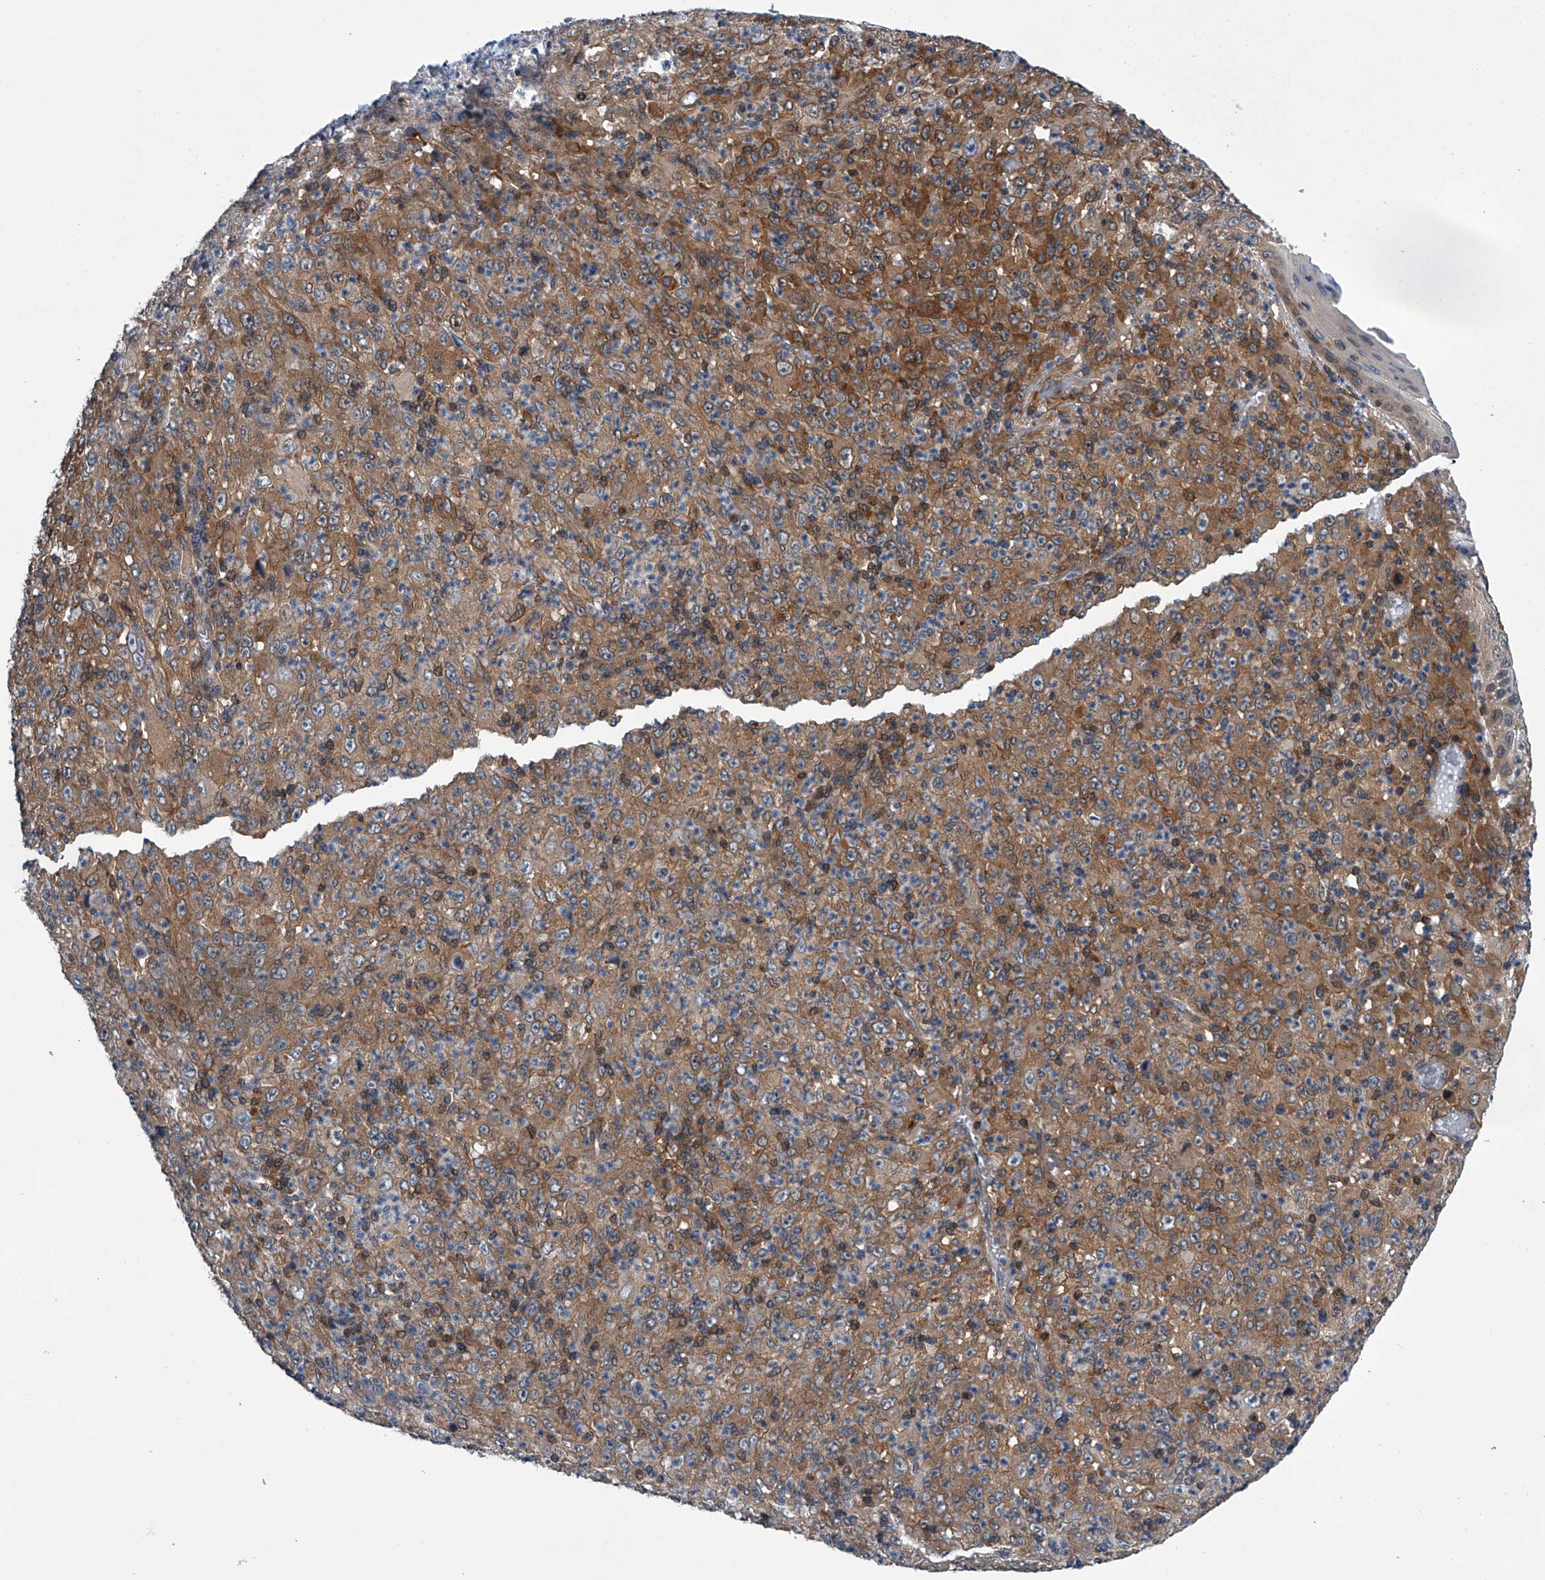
{"staining": {"intensity": "moderate", "quantity": ">75%", "location": "cytoplasmic/membranous"}, "tissue": "melanoma", "cell_type": "Tumor cells", "image_type": "cancer", "snomed": [{"axis": "morphology", "description": "Malignant melanoma, Metastatic site"}, {"axis": "topography", "description": "Skin"}], "caption": "Immunohistochemical staining of human malignant melanoma (metastatic site) demonstrates medium levels of moderate cytoplasmic/membranous expression in approximately >75% of tumor cells.", "gene": "PPP2R5D", "patient": {"sex": "female", "age": 56}}